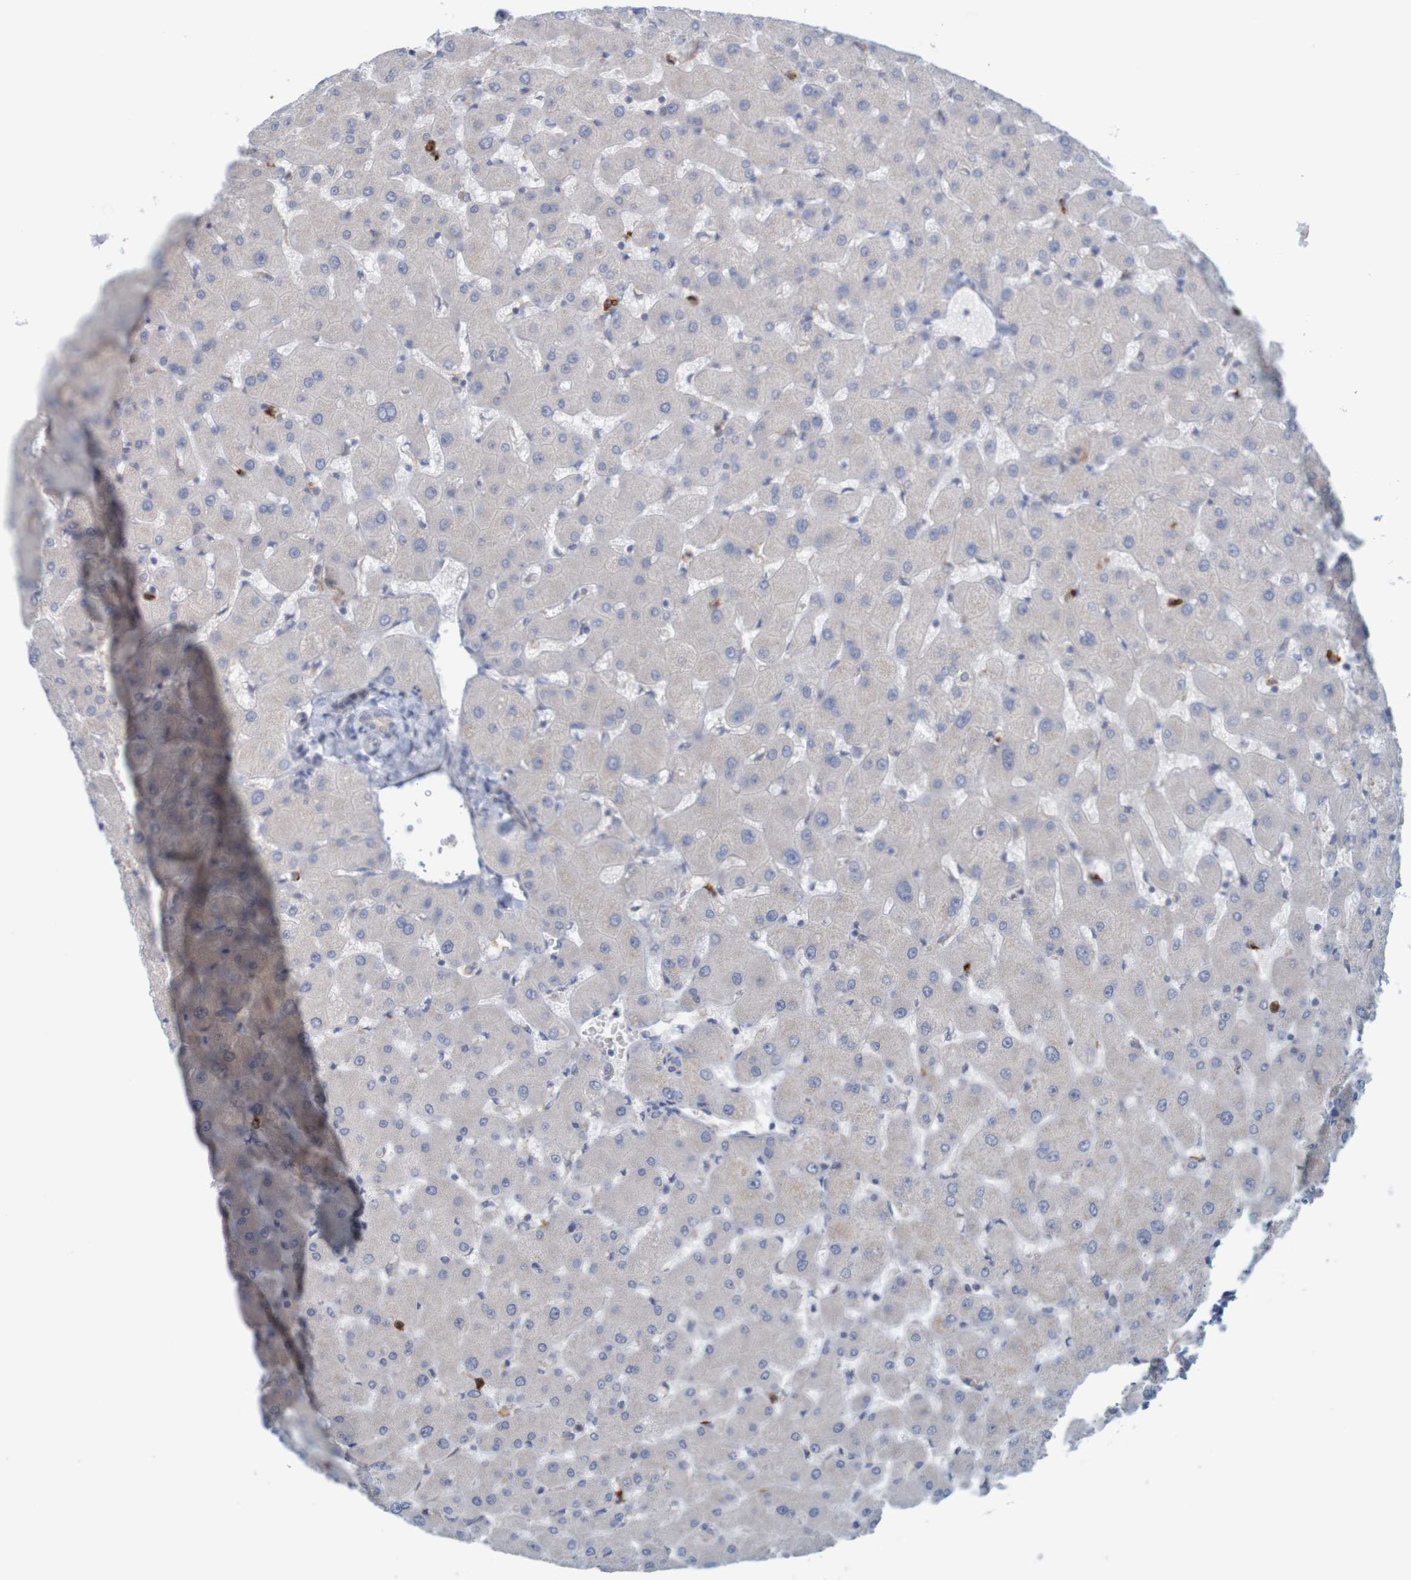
{"staining": {"intensity": "weak", "quantity": "<25%", "location": "cytoplasmic/membranous"}, "tissue": "liver", "cell_type": "Cholangiocytes", "image_type": "normal", "snomed": [{"axis": "morphology", "description": "Normal tissue, NOS"}, {"axis": "topography", "description": "Liver"}], "caption": "This is a histopathology image of immunohistochemistry (IHC) staining of benign liver, which shows no positivity in cholangiocytes.", "gene": "KRT23", "patient": {"sex": "female", "age": 63}}